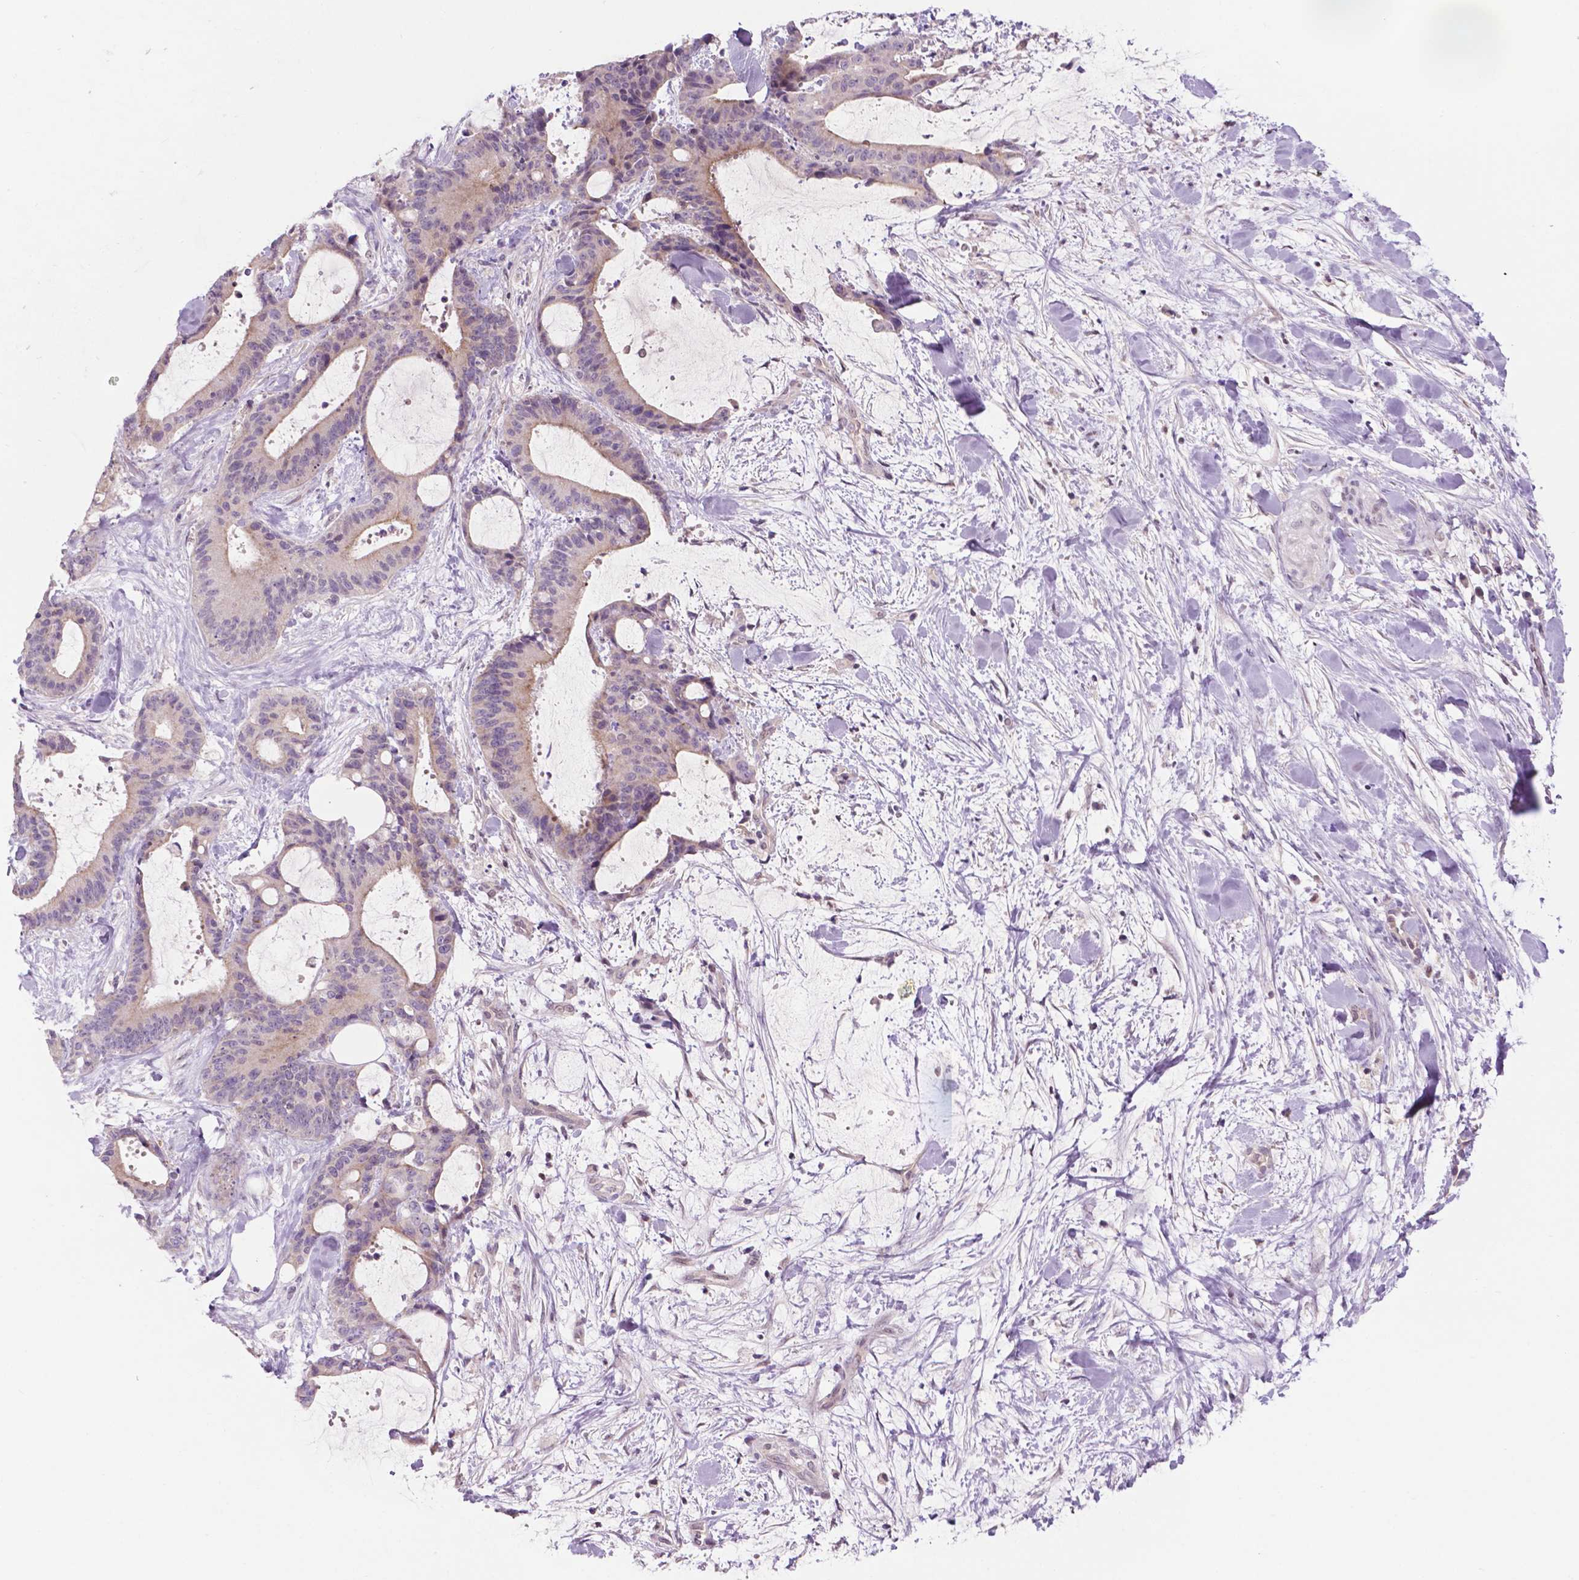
{"staining": {"intensity": "weak", "quantity": "<25%", "location": "cytoplasmic/membranous"}, "tissue": "liver cancer", "cell_type": "Tumor cells", "image_type": "cancer", "snomed": [{"axis": "morphology", "description": "Cholangiocarcinoma"}, {"axis": "topography", "description": "Liver"}], "caption": "Immunohistochemical staining of liver cholangiocarcinoma exhibits no significant positivity in tumor cells. Nuclei are stained in blue.", "gene": "FAM50B", "patient": {"sex": "female", "age": 73}}